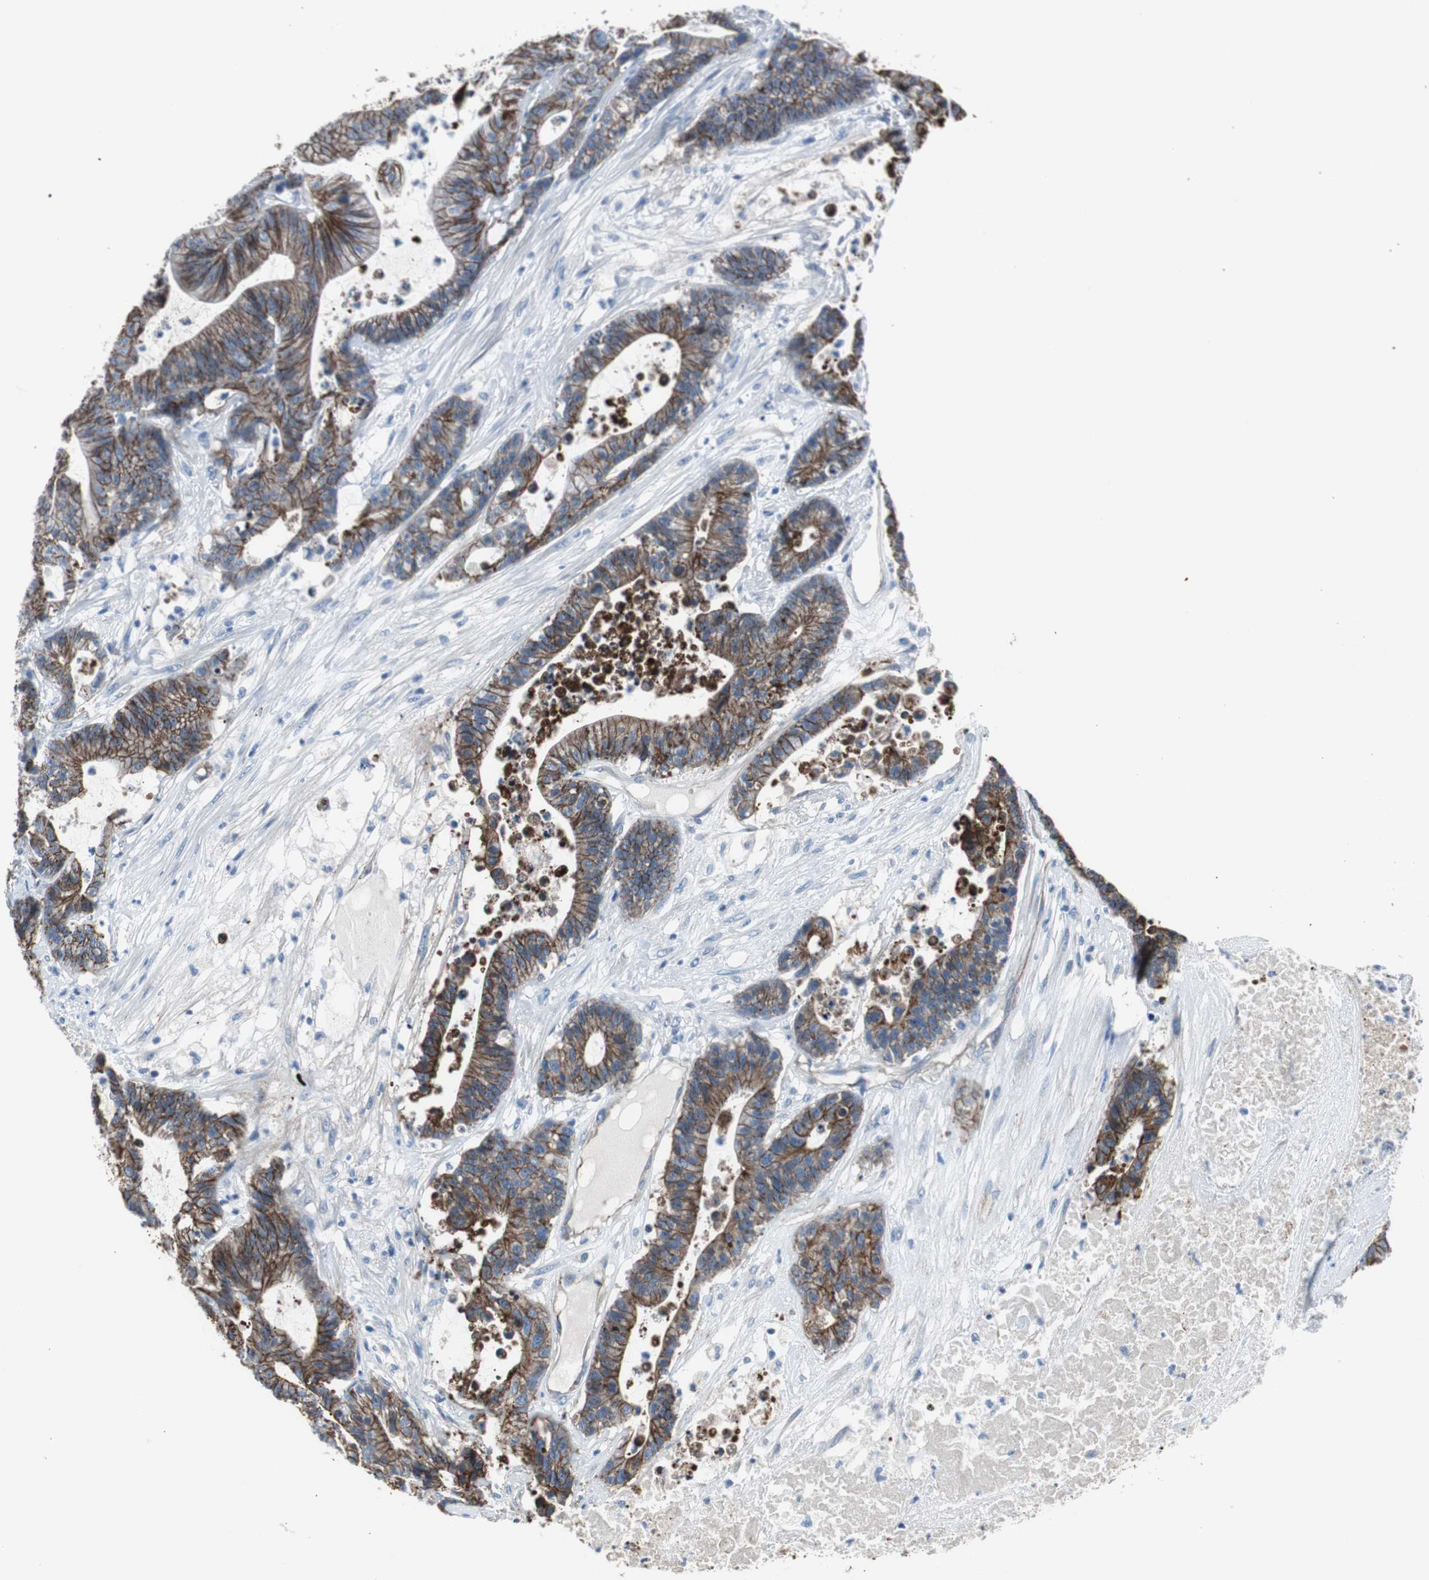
{"staining": {"intensity": "strong", "quantity": ">75%", "location": "cytoplasmic/membranous"}, "tissue": "colorectal cancer", "cell_type": "Tumor cells", "image_type": "cancer", "snomed": [{"axis": "morphology", "description": "Adenocarcinoma, NOS"}, {"axis": "topography", "description": "Colon"}], "caption": "Approximately >75% of tumor cells in adenocarcinoma (colorectal) demonstrate strong cytoplasmic/membranous protein expression as visualized by brown immunohistochemical staining.", "gene": "STXBP4", "patient": {"sex": "female", "age": 84}}